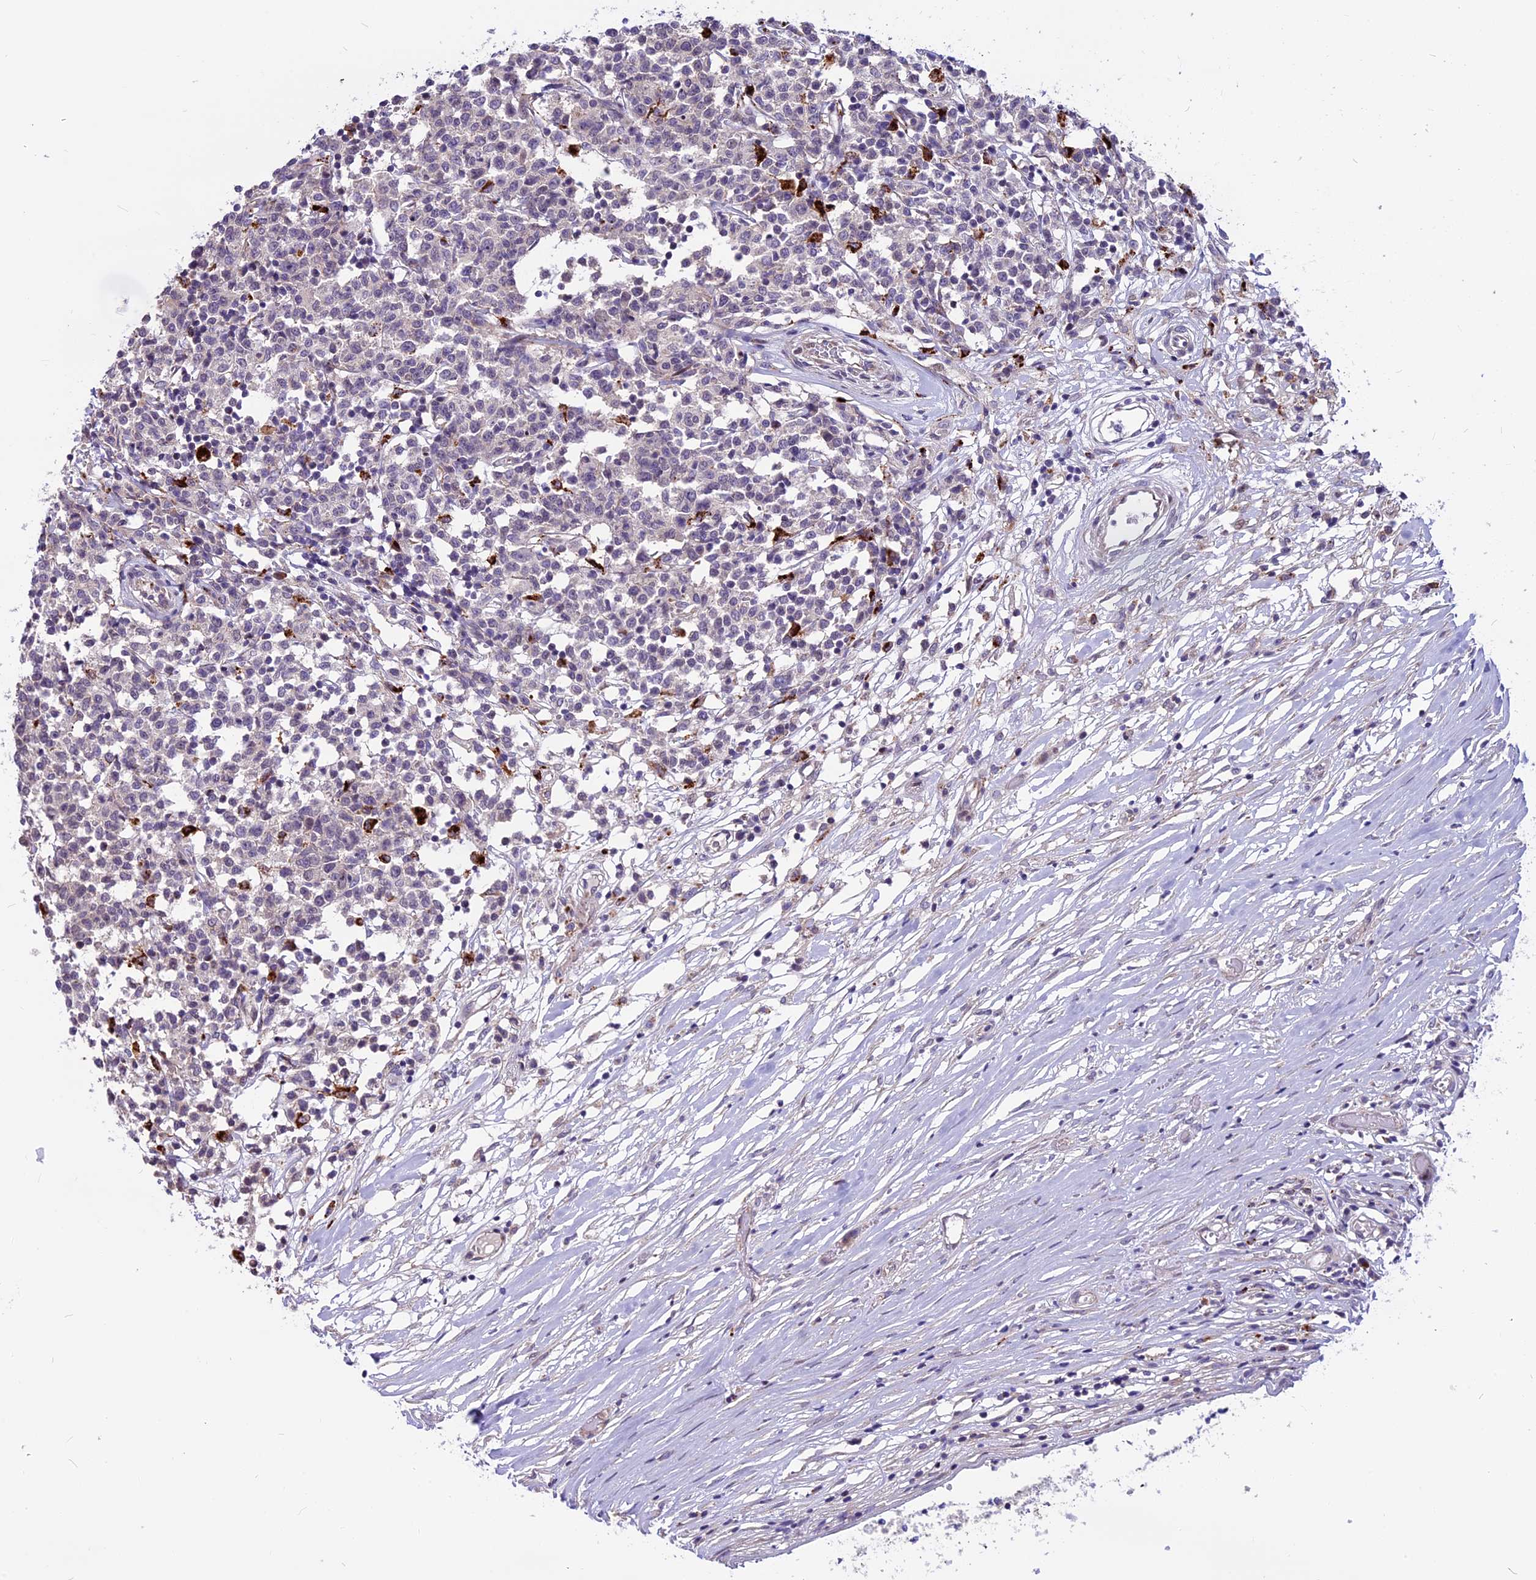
{"staining": {"intensity": "negative", "quantity": "none", "location": "none"}, "tissue": "lymphoma", "cell_type": "Tumor cells", "image_type": "cancer", "snomed": [{"axis": "morphology", "description": "Malignant lymphoma, non-Hodgkin's type, Low grade"}, {"axis": "topography", "description": "Small intestine"}], "caption": "This is an IHC image of human lymphoma. There is no positivity in tumor cells.", "gene": "THRSP", "patient": {"sex": "female", "age": 59}}